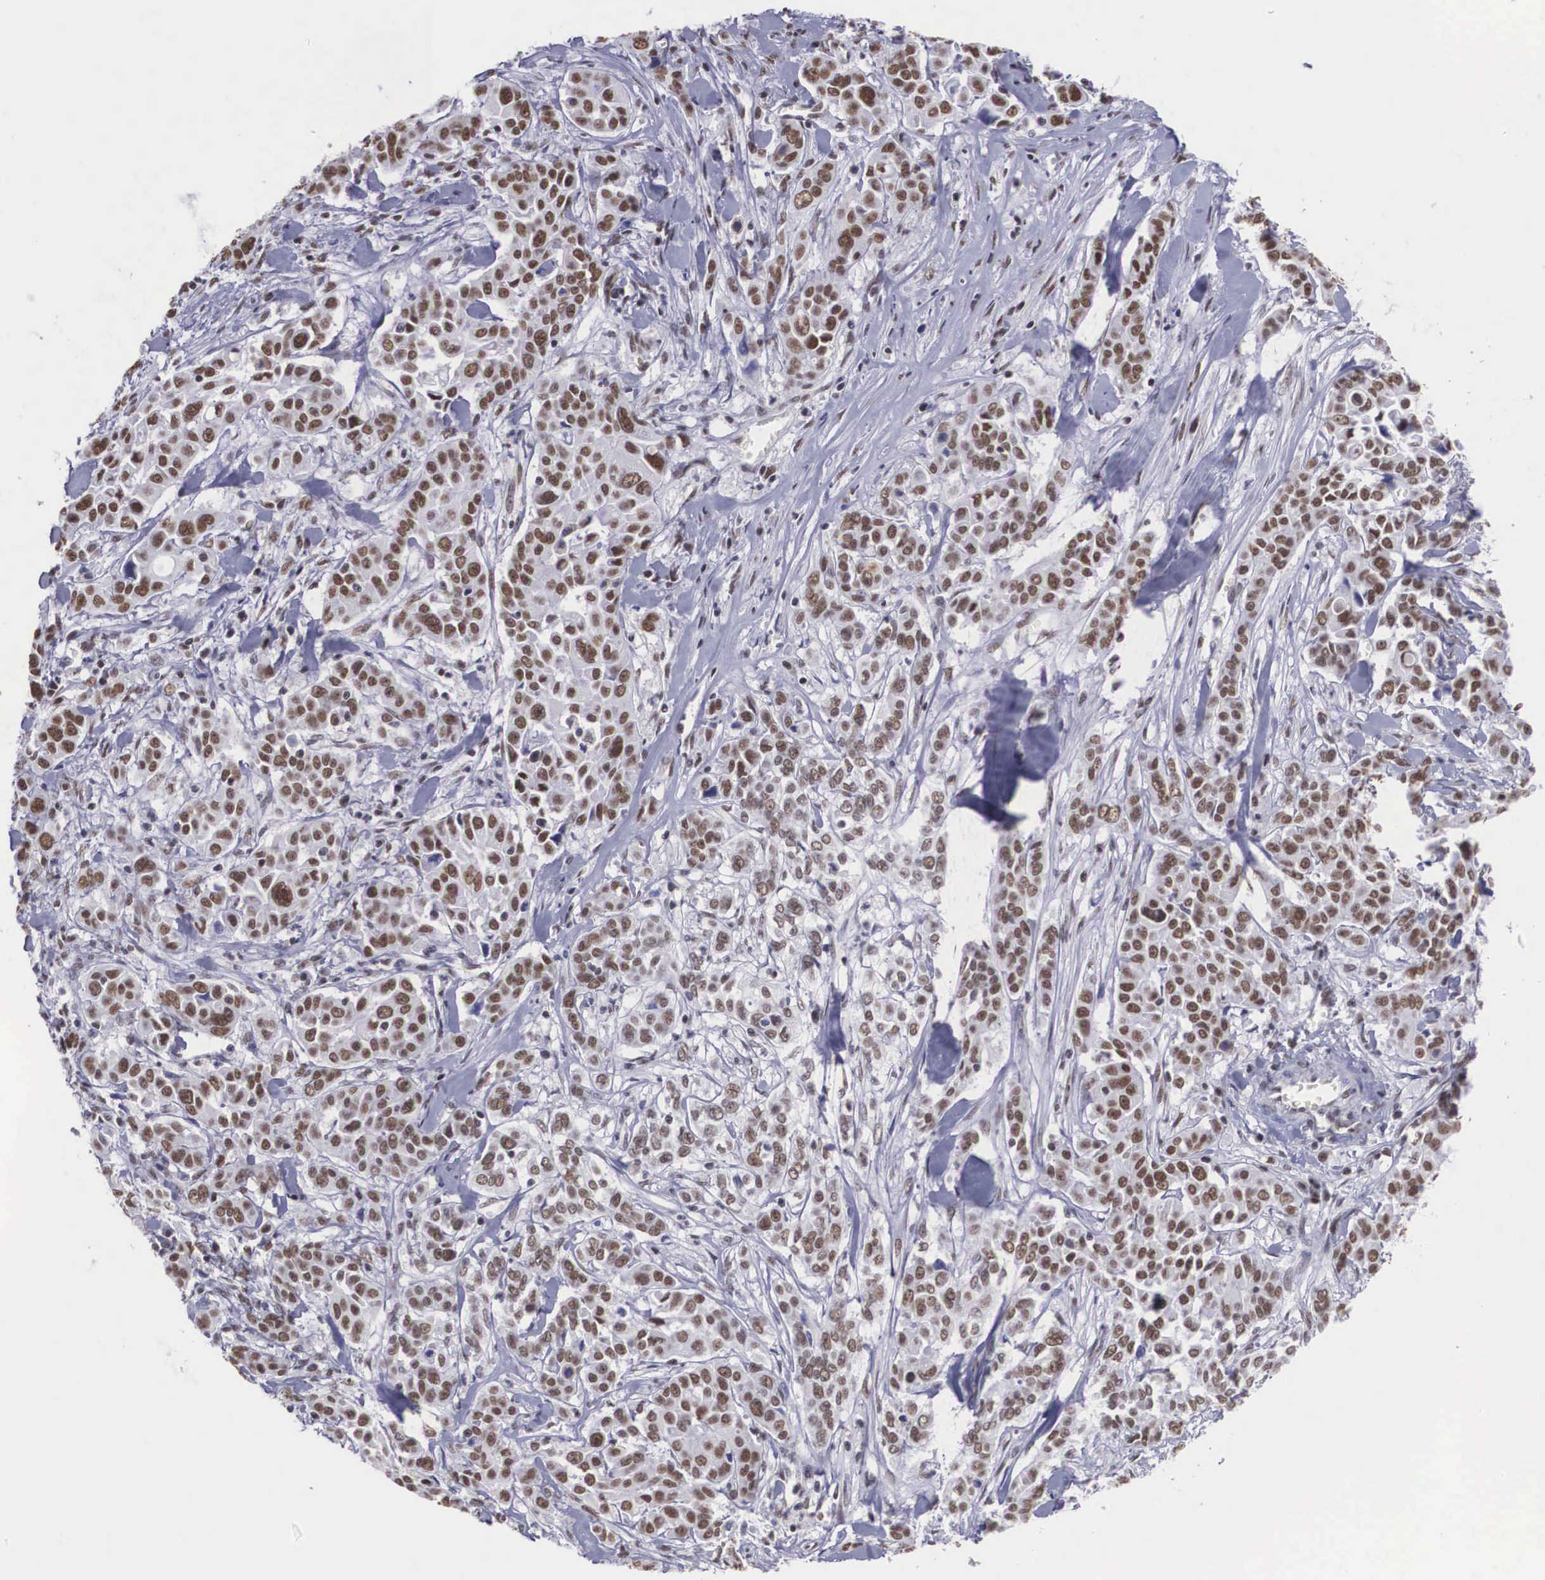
{"staining": {"intensity": "moderate", "quantity": "25%-75%", "location": "nuclear"}, "tissue": "pancreatic cancer", "cell_type": "Tumor cells", "image_type": "cancer", "snomed": [{"axis": "morphology", "description": "Adenocarcinoma, NOS"}, {"axis": "topography", "description": "Pancreas"}], "caption": "Immunohistochemistry (DAB) staining of human adenocarcinoma (pancreatic) displays moderate nuclear protein staining in about 25%-75% of tumor cells.", "gene": "CSTF2", "patient": {"sex": "female", "age": 52}}